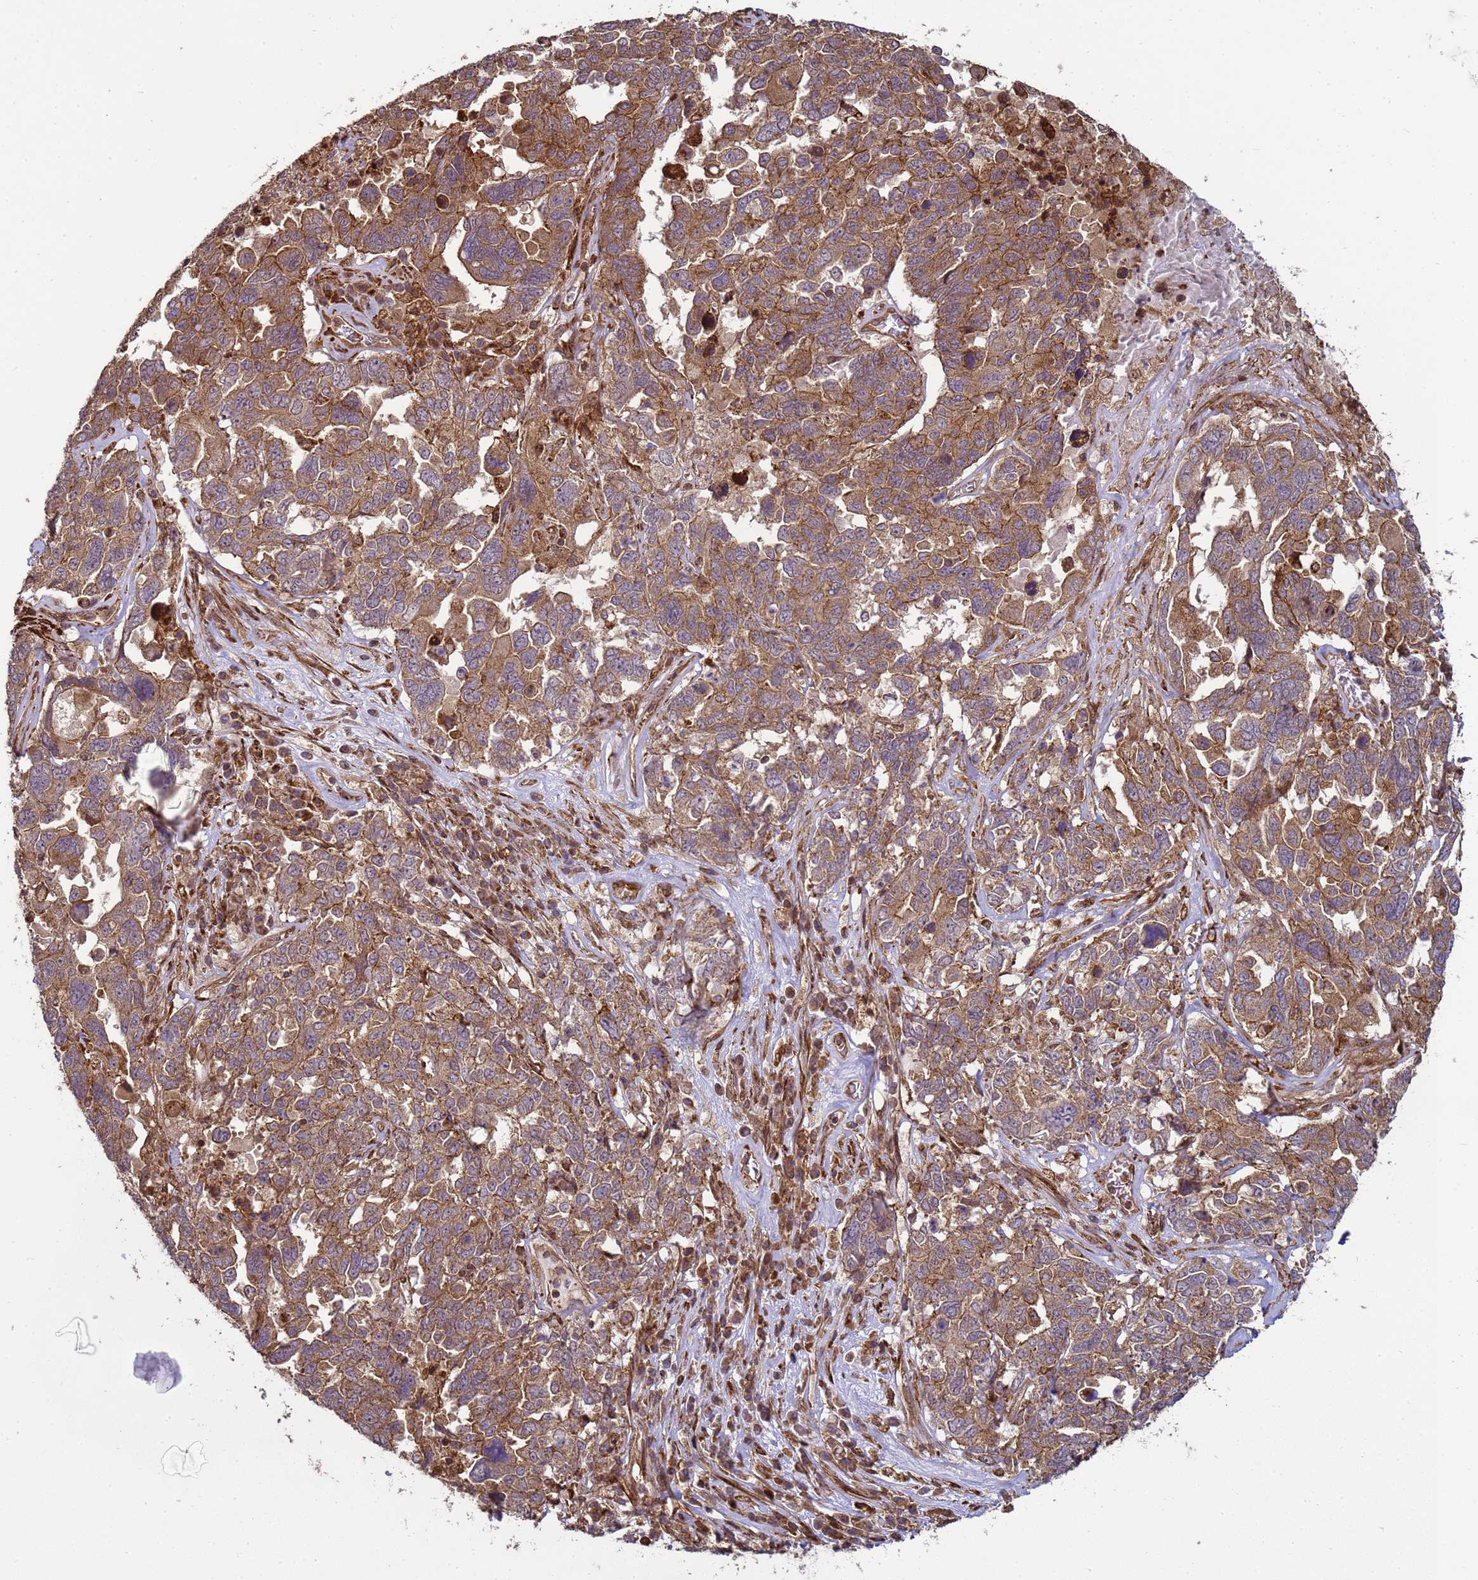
{"staining": {"intensity": "moderate", "quantity": ">75%", "location": "cytoplasmic/membranous"}, "tissue": "ovarian cancer", "cell_type": "Tumor cells", "image_type": "cancer", "snomed": [{"axis": "morphology", "description": "Carcinoma, endometroid"}, {"axis": "topography", "description": "Ovary"}], "caption": "IHC (DAB) staining of ovarian cancer exhibits moderate cytoplasmic/membranous protein expression in approximately >75% of tumor cells. (DAB (3,3'-diaminobenzidine) = brown stain, brightfield microscopy at high magnification).", "gene": "CNOT1", "patient": {"sex": "female", "age": 62}}